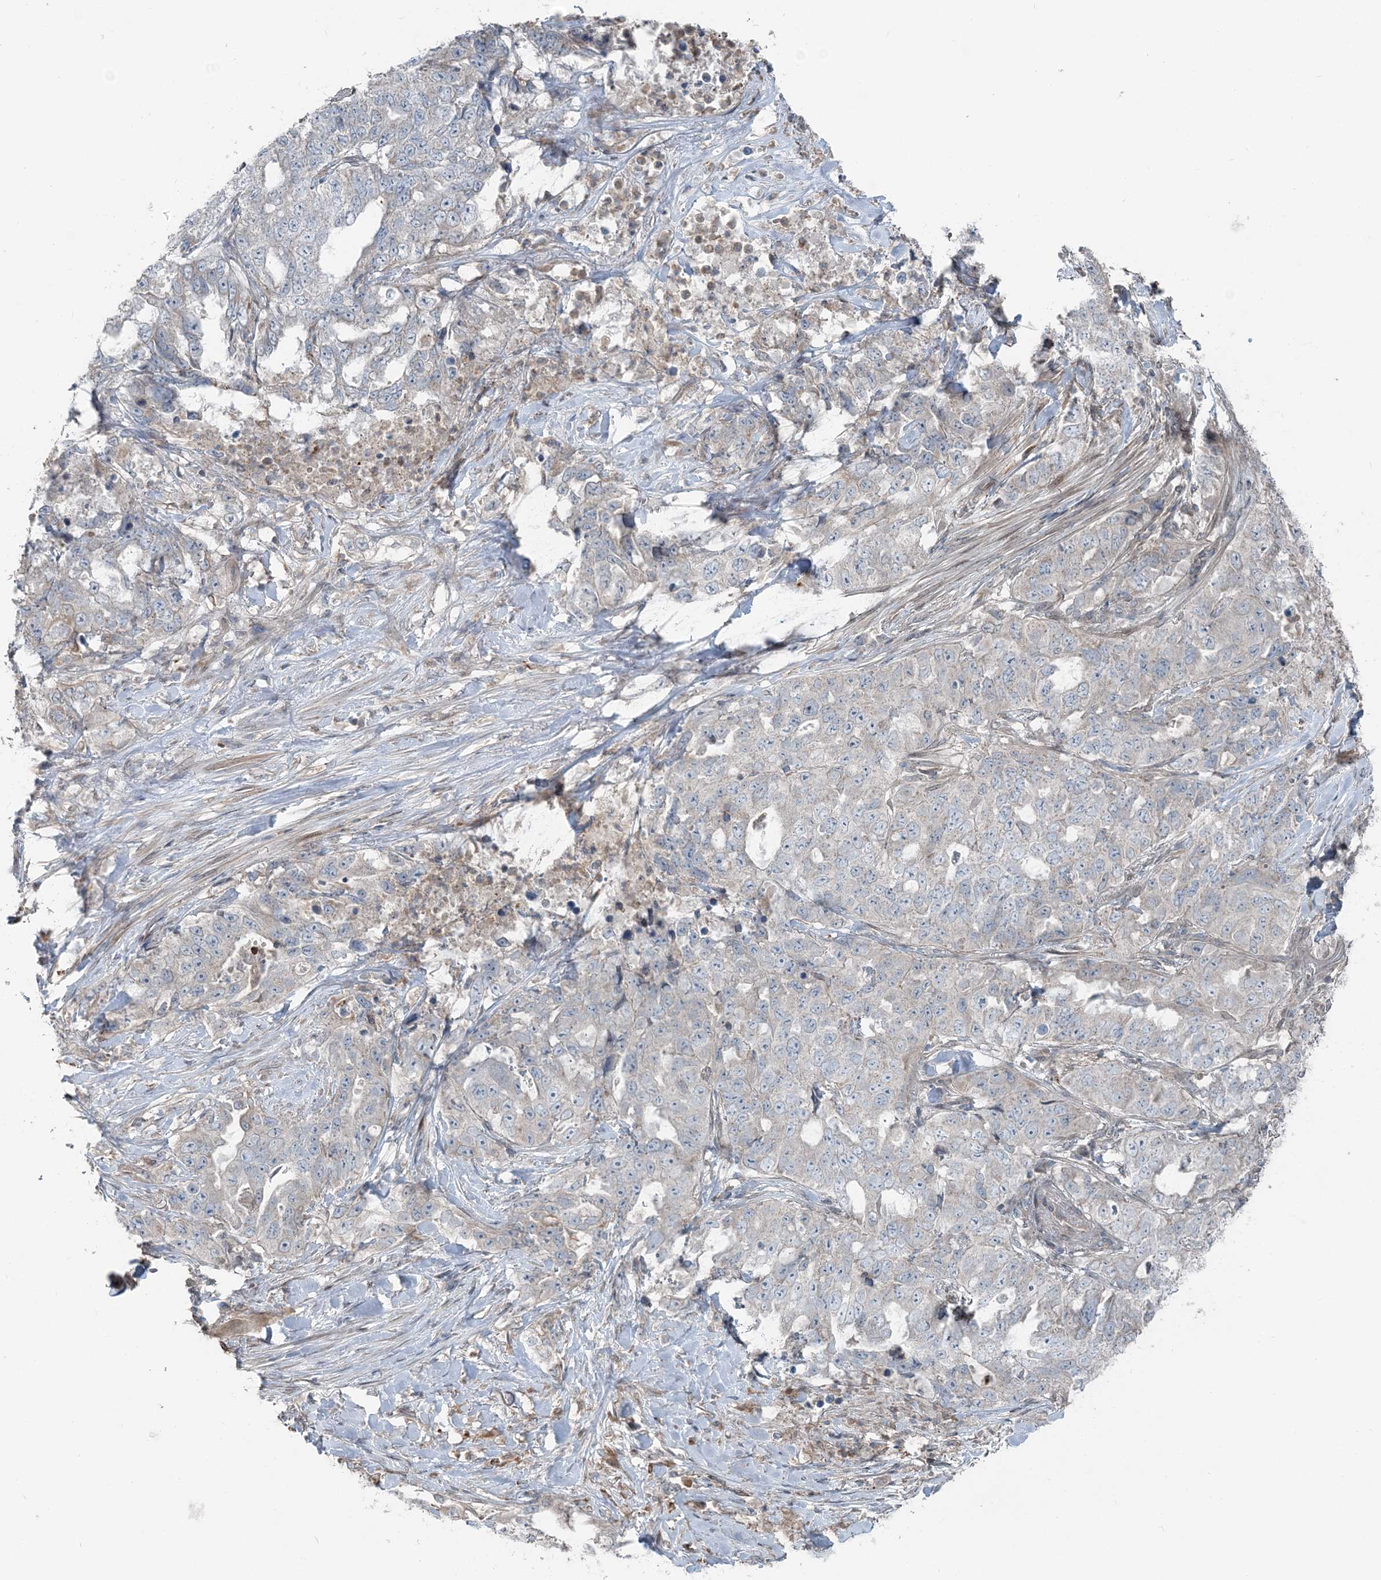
{"staining": {"intensity": "negative", "quantity": "none", "location": "none"}, "tissue": "lung cancer", "cell_type": "Tumor cells", "image_type": "cancer", "snomed": [{"axis": "morphology", "description": "Adenocarcinoma, NOS"}, {"axis": "topography", "description": "Lung"}], "caption": "IHC histopathology image of human lung cancer stained for a protein (brown), which exhibits no expression in tumor cells.", "gene": "FBXL17", "patient": {"sex": "female", "age": 51}}